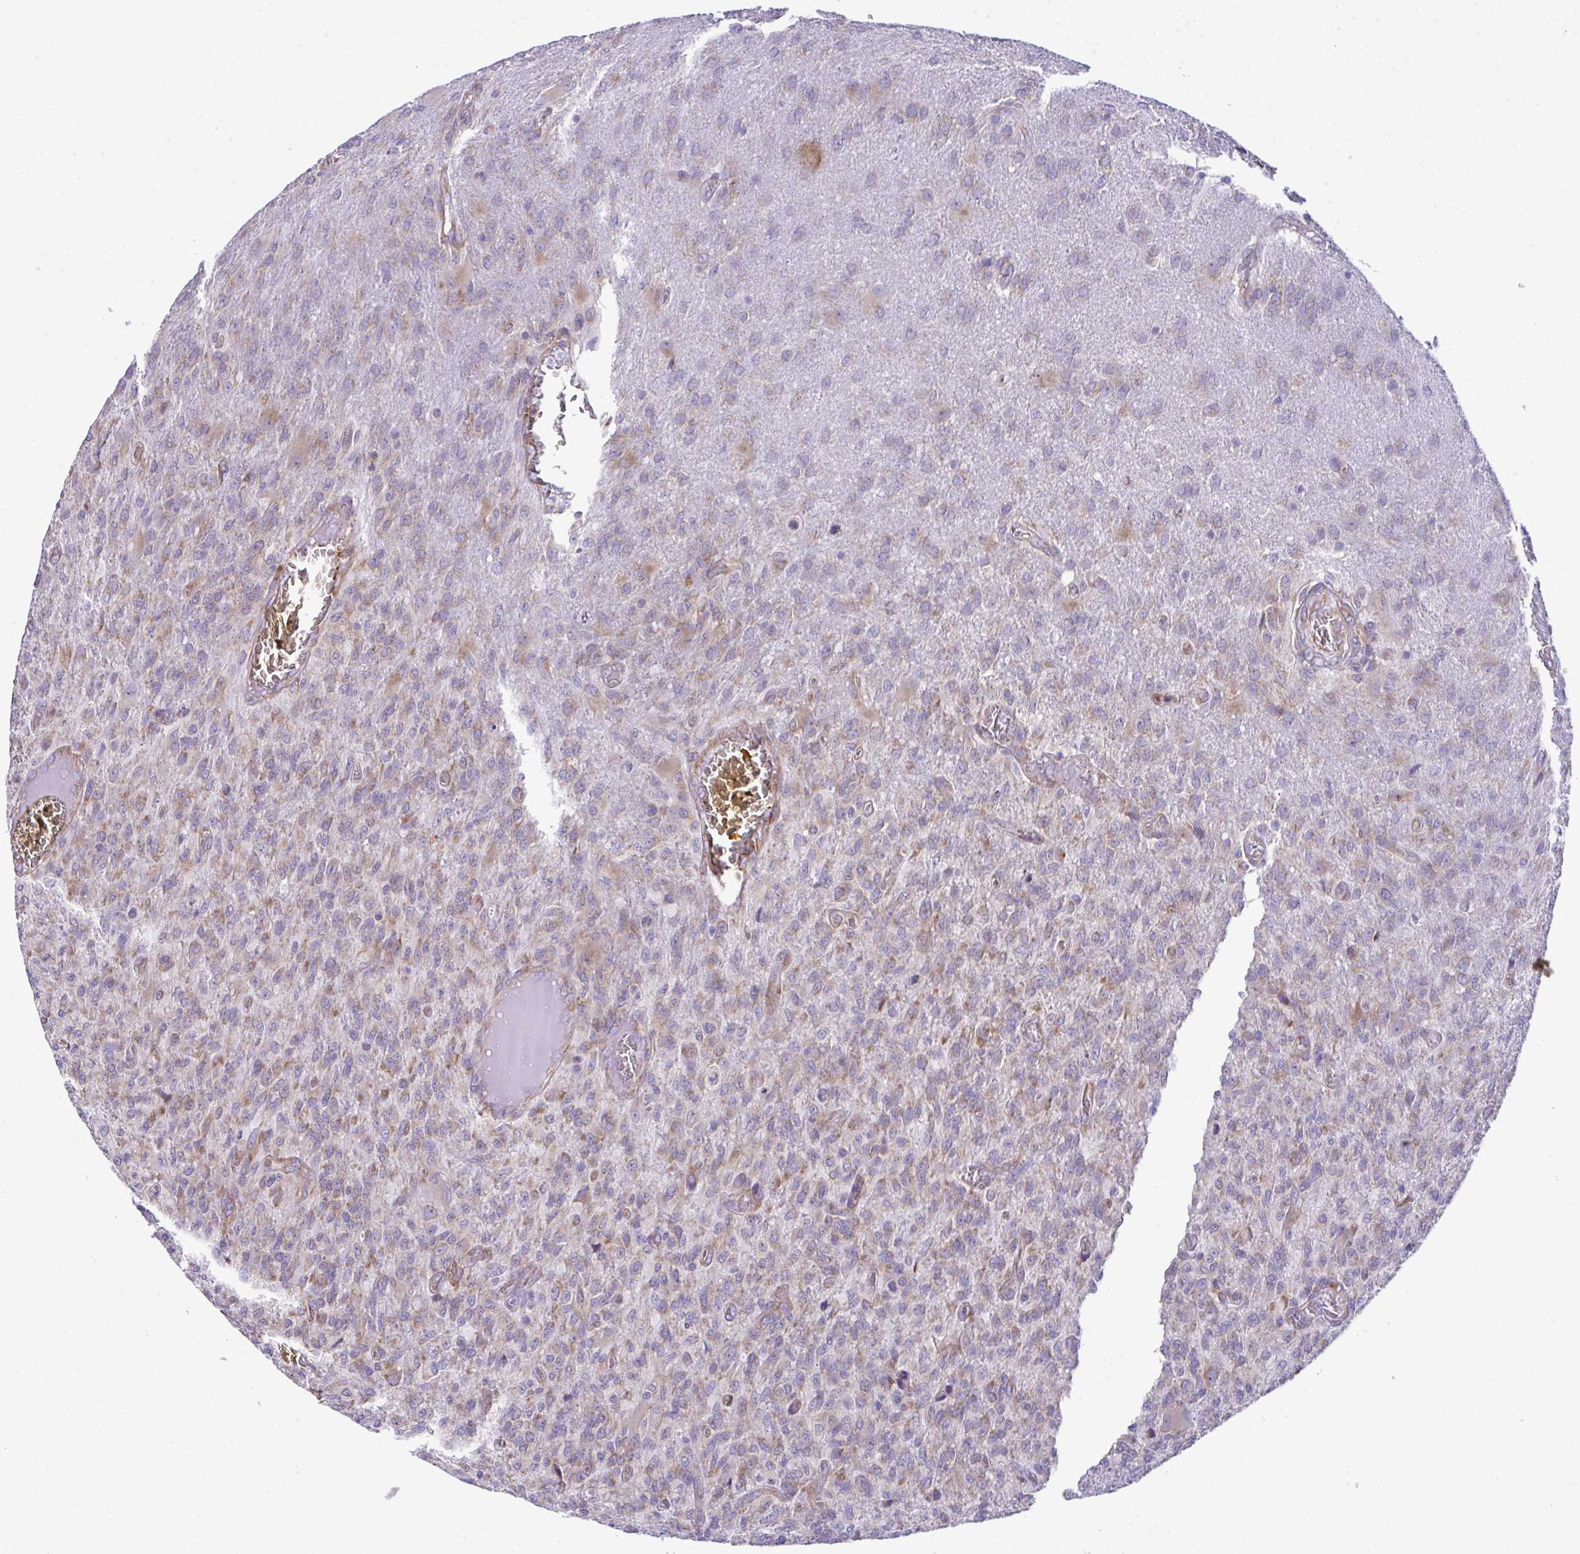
{"staining": {"intensity": "moderate", "quantity": "25%-75%", "location": "cytoplasmic/membranous"}, "tissue": "glioma", "cell_type": "Tumor cells", "image_type": "cancer", "snomed": [{"axis": "morphology", "description": "Glioma, malignant, High grade"}, {"axis": "topography", "description": "Brain"}], "caption": "A medium amount of moderate cytoplasmic/membranous expression is appreciated in approximately 25%-75% of tumor cells in glioma tissue.", "gene": "RPL7", "patient": {"sex": "male", "age": 61}}